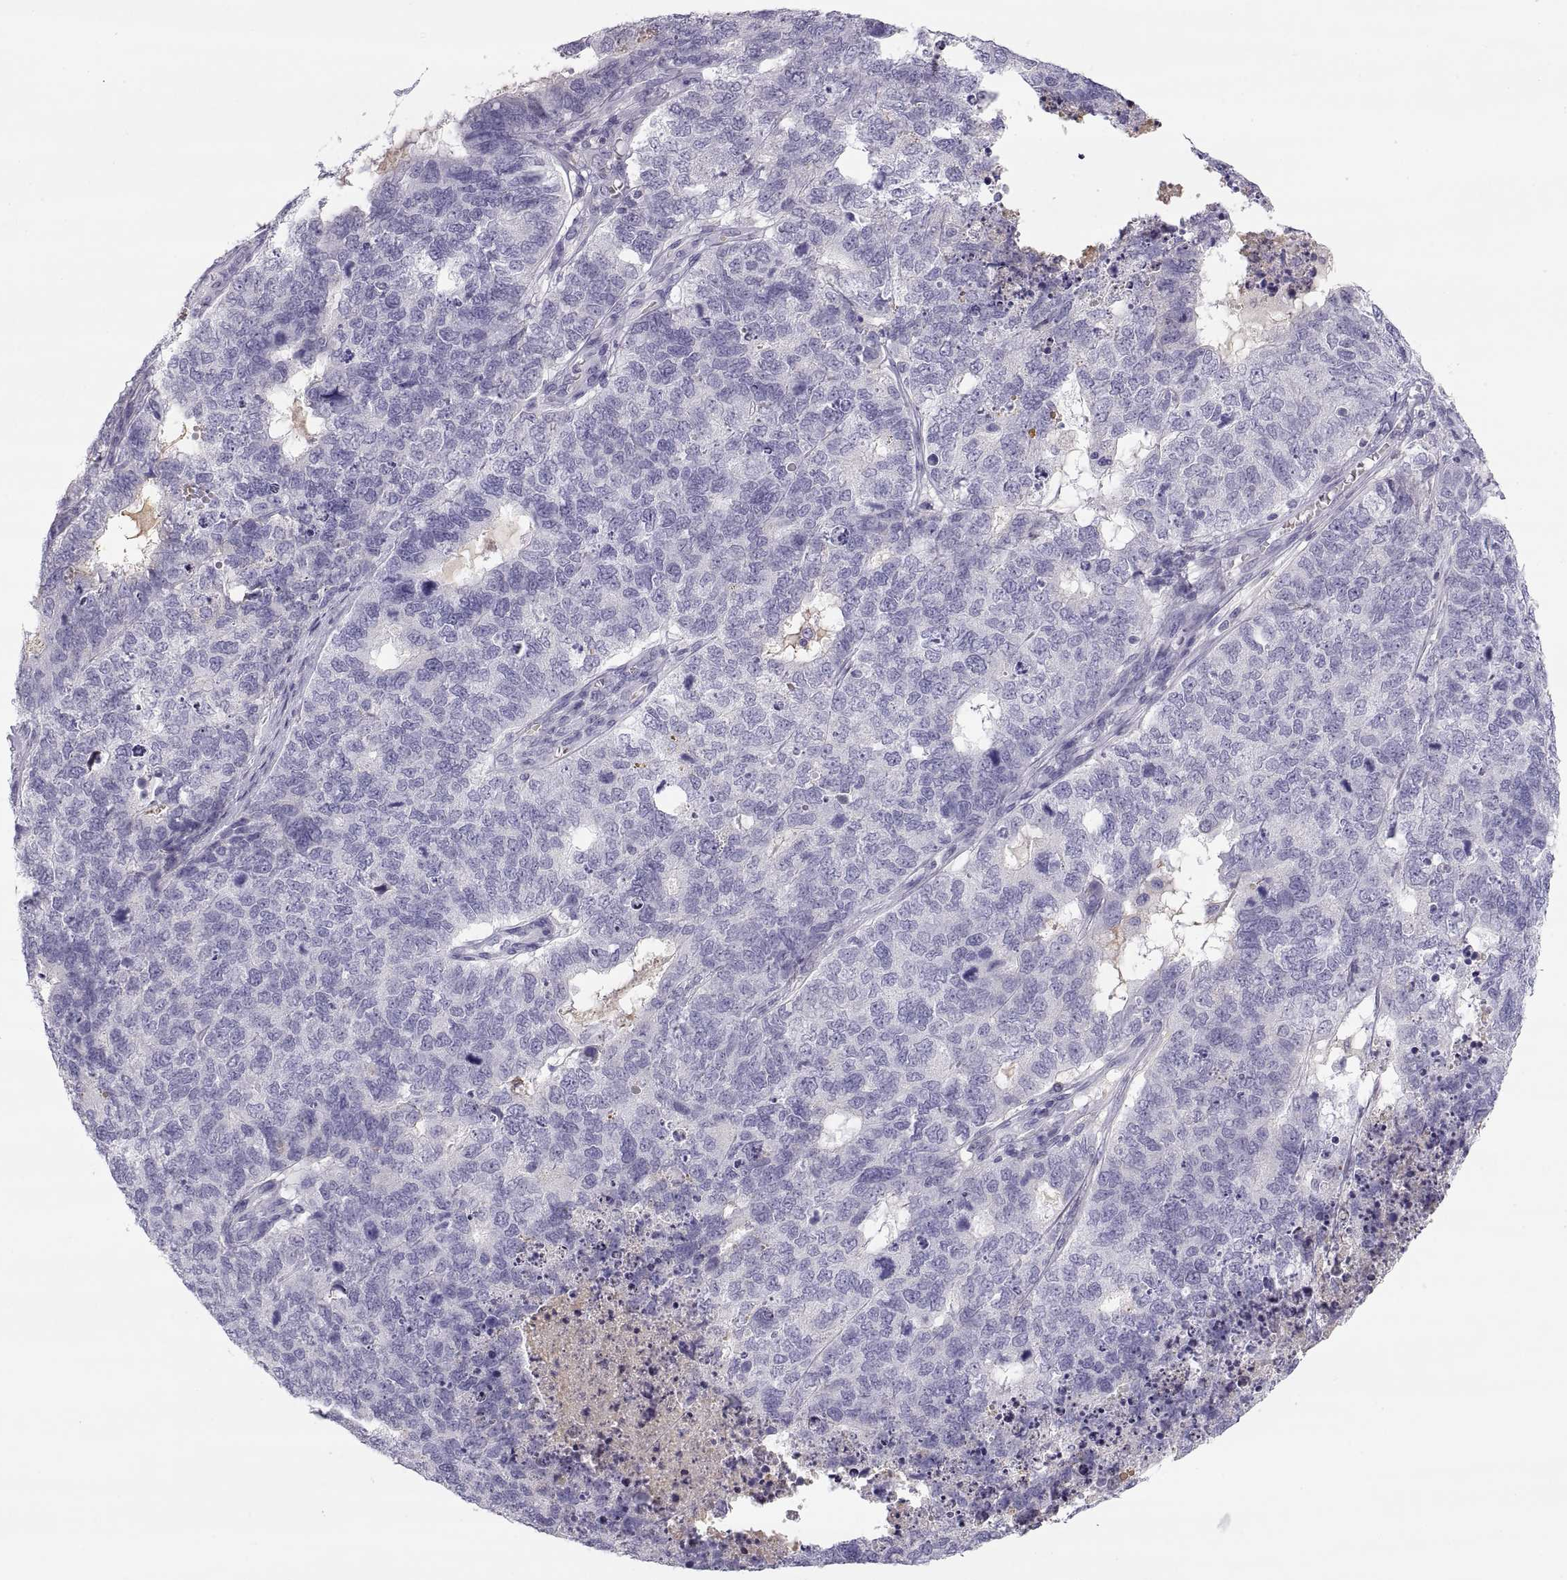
{"staining": {"intensity": "negative", "quantity": "none", "location": "none"}, "tissue": "cervical cancer", "cell_type": "Tumor cells", "image_type": "cancer", "snomed": [{"axis": "morphology", "description": "Squamous cell carcinoma, NOS"}, {"axis": "topography", "description": "Cervix"}], "caption": "DAB immunohistochemical staining of cervical cancer (squamous cell carcinoma) shows no significant expression in tumor cells. (IHC, brightfield microscopy, high magnification).", "gene": "MAGEB2", "patient": {"sex": "female", "age": 63}}